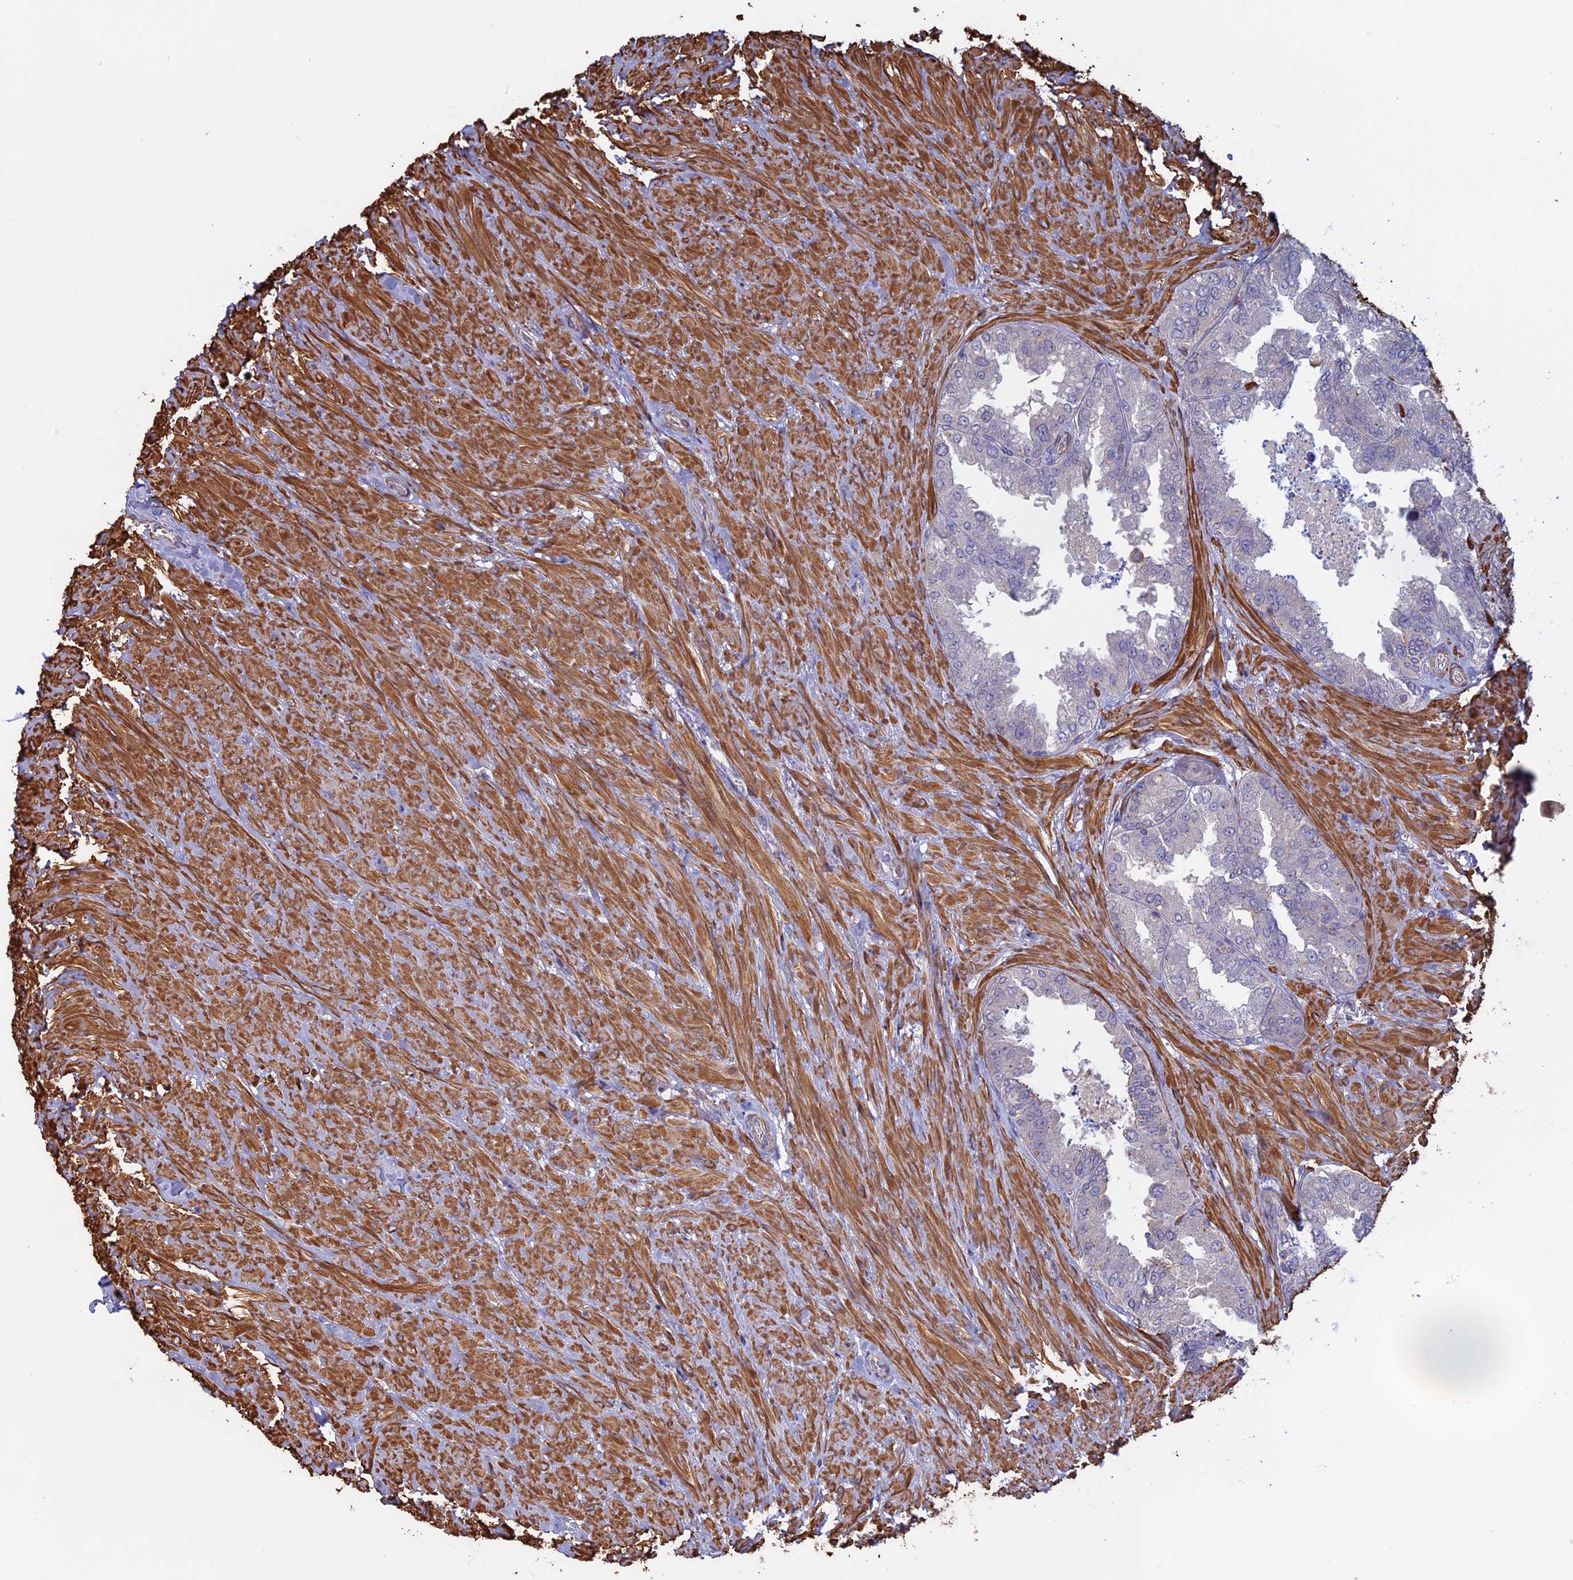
{"staining": {"intensity": "negative", "quantity": "none", "location": "none"}, "tissue": "seminal vesicle", "cell_type": "Glandular cells", "image_type": "normal", "snomed": [{"axis": "morphology", "description": "Normal tissue, NOS"}, {"axis": "topography", "description": "Seminal veicle"}, {"axis": "topography", "description": "Peripheral nerve tissue"}], "caption": "Immunohistochemistry (IHC) histopathology image of normal seminal vesicle stained for a protein (brown), which shows no staining in glandular cells.", "gene": "LYPD5", "patient": {"sex": "male", "age": 63}}